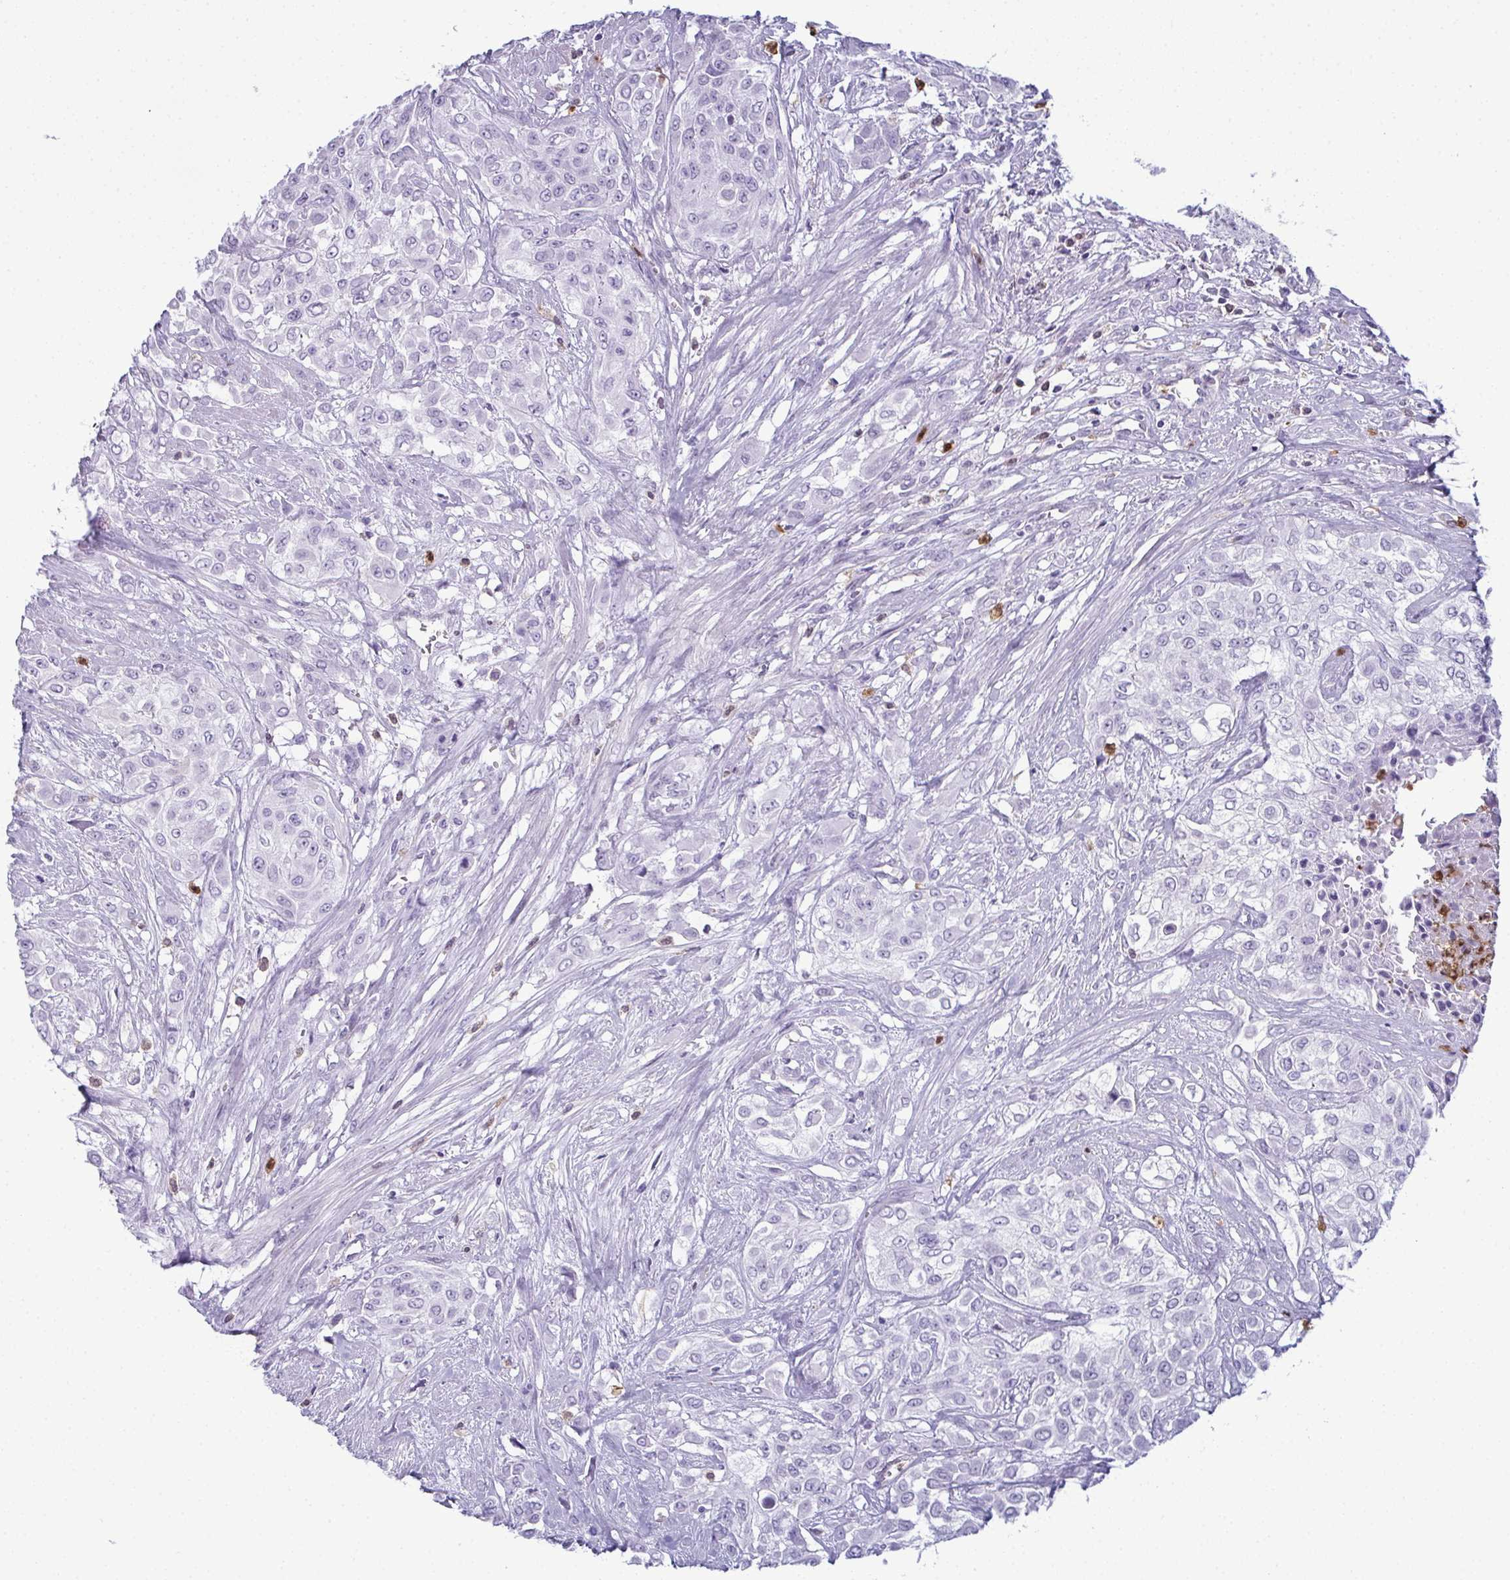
{"staining": {"intensity": "negative", "quantity": "none", "location": "none"}, "tissue": "urothelial cancer", "cell_type": "Tumor cells", "image_type": "cancer", "snomed": [{"axis": "morphology", "description": "Urothelial carcinoma, High grade"}, {"axis": "topography", "description": "Urinary bladder"}], "caption": "DAB immunohistochemical staining of human urothelial carcinoma (high-grade) demonstrates no significant staining in tumor cells.", "gene": "CDA", "patient": {"sex": "male", "age": 57}}